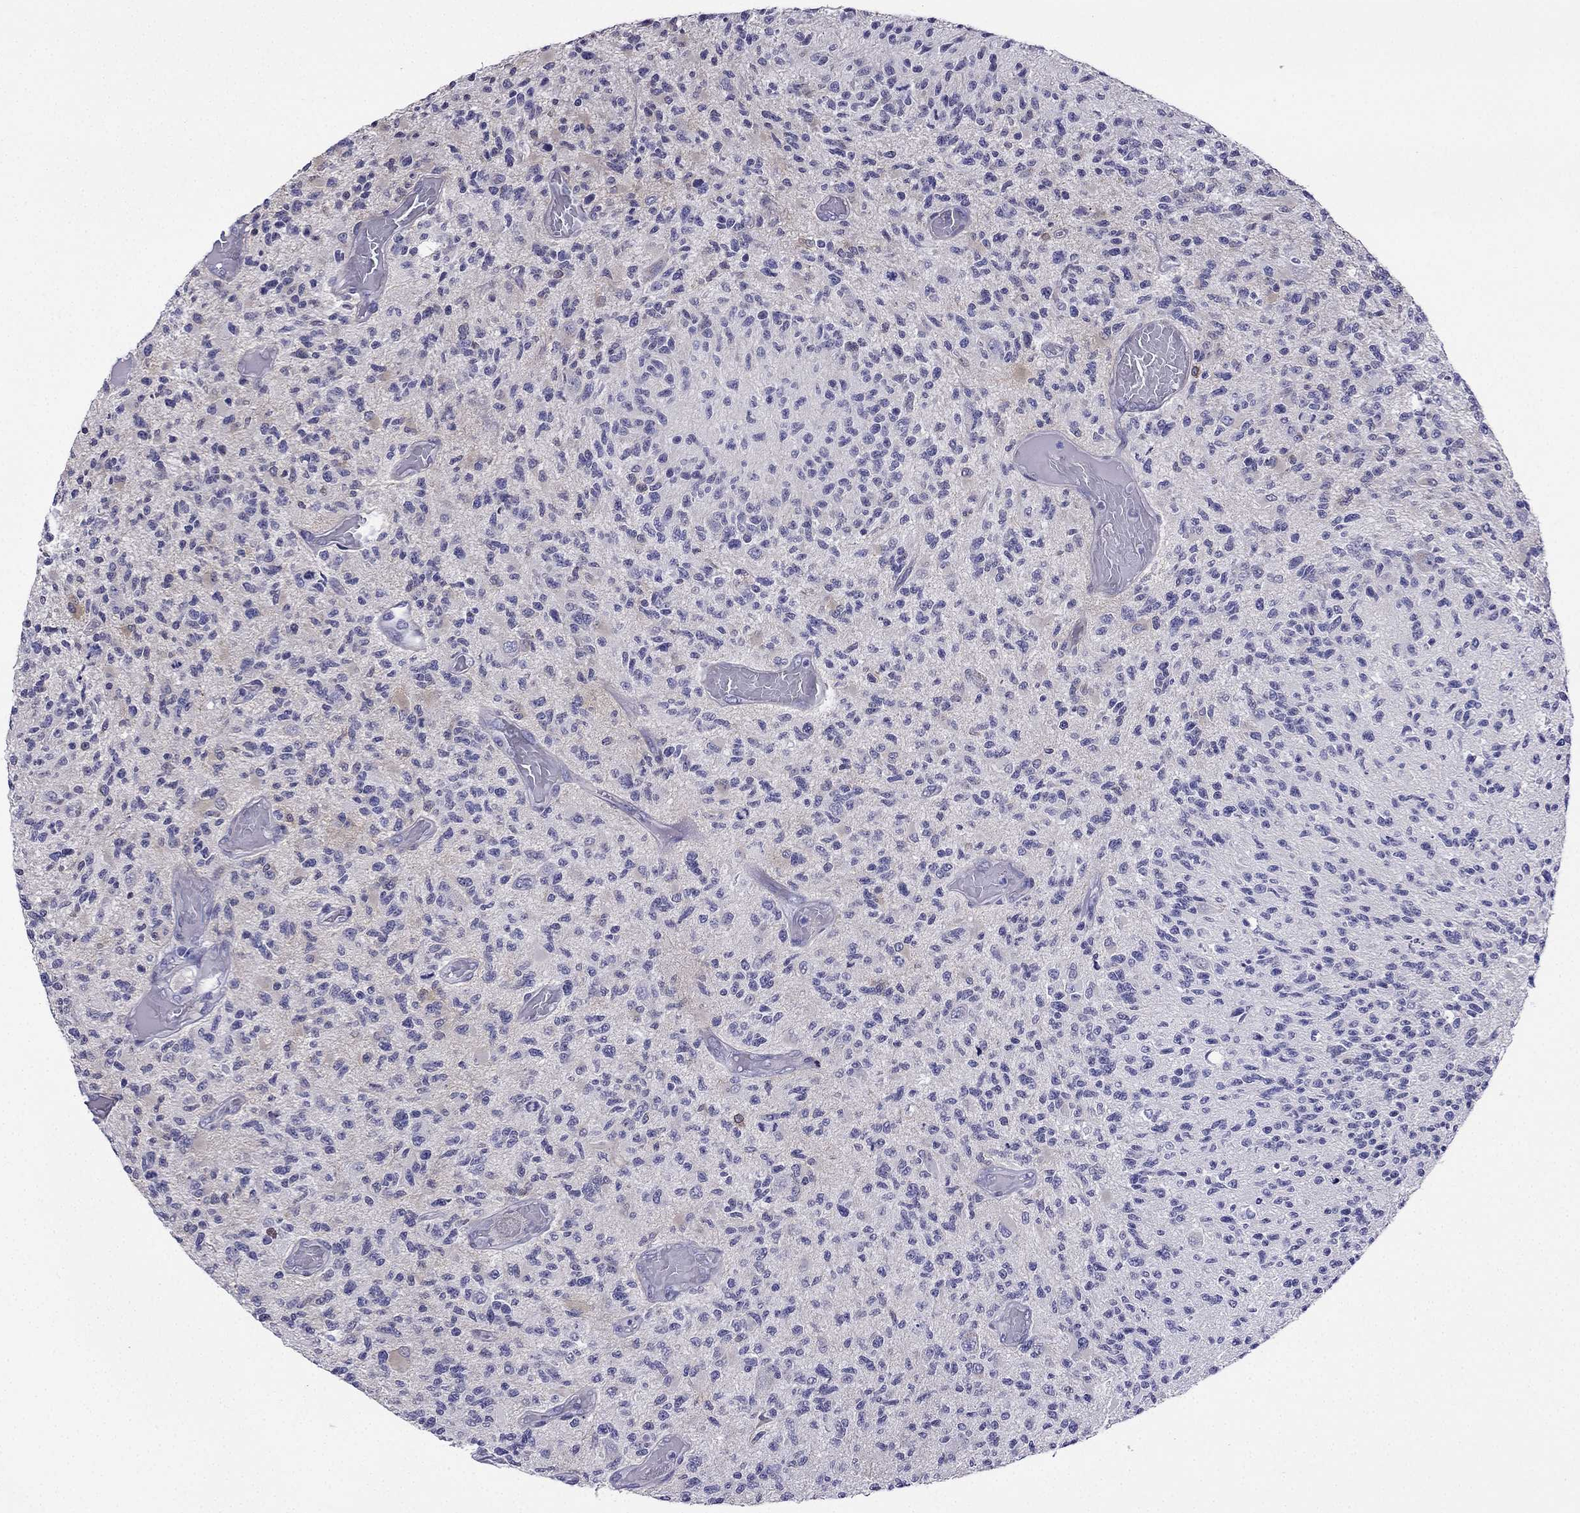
{"staining": {"intensity": "negative", "quantity": "none", "location": "none"}, "tissue": "glioma", "cell_type": "Tumor cells", "image_type": "cancer", "snomed": [{"axis": "morphology", "description": "Glioma, malignant, High grade"}, {"axis": "topography", "description": "Brain"}], "caption": "Immunohistochemistry photomicrograph of human glioma stained for a protein (brown), which reveals no positivity in tumor cells.", "gene": "KCNJ10", "patient": {"sex": "female", "age": 63}}